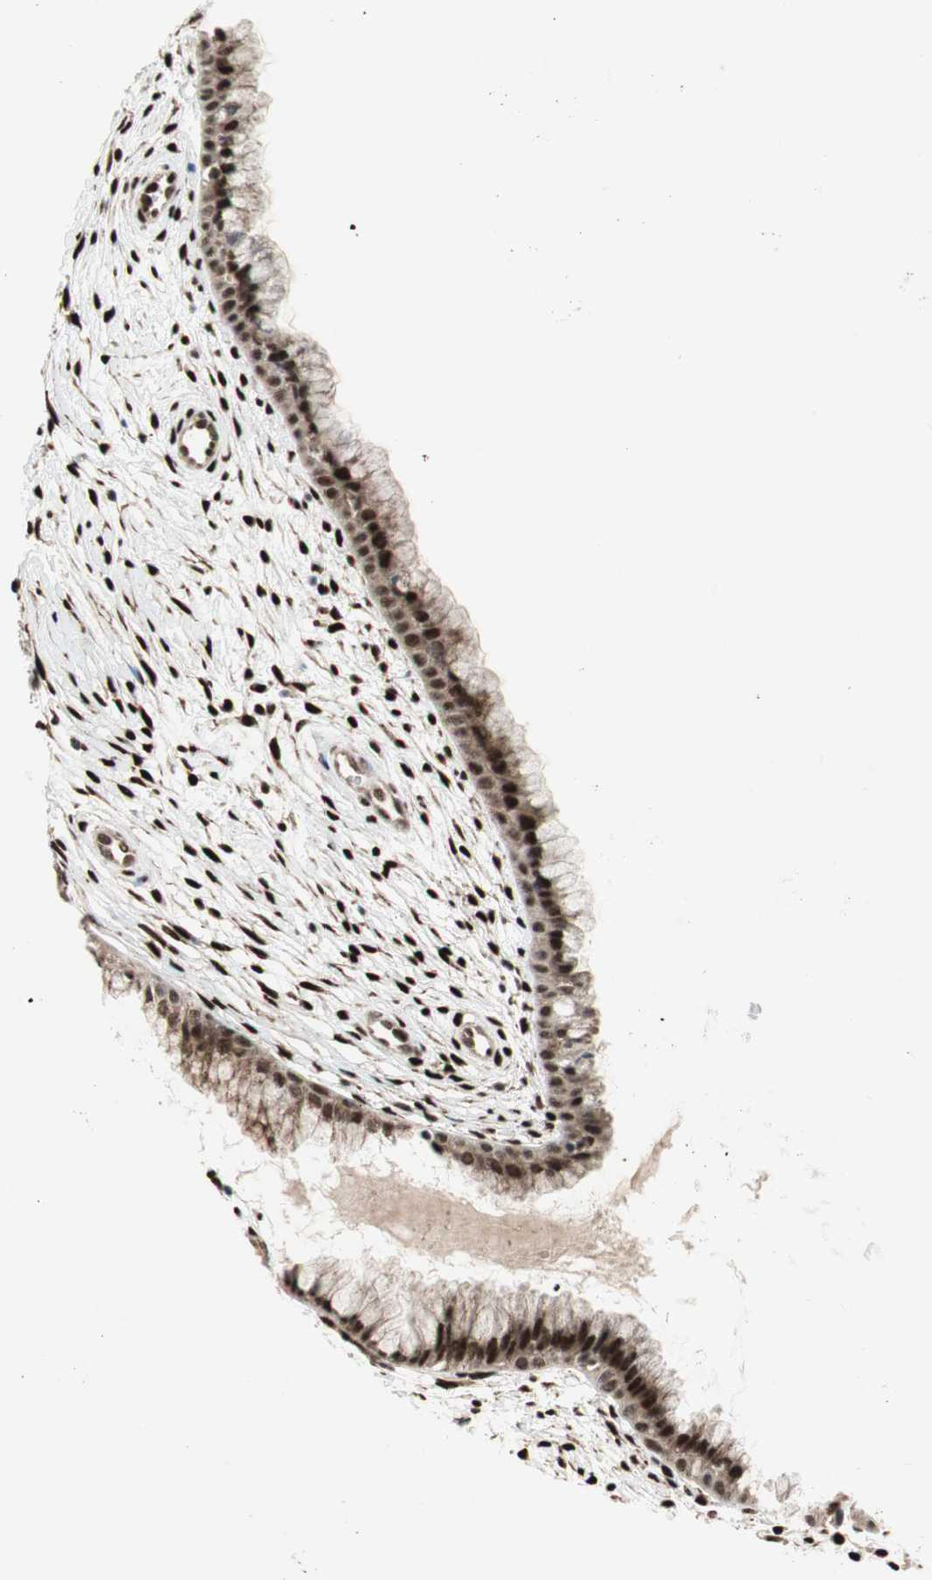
{"staining": {"intensity": "strong", "quantity": ">75%", "location": "nuclear"}, "tissue": "cervix", "cell_type": "Glandular cells", "image_type": "normal", "snomed": [{"axis": "morphology", "description": "Normal tissue, NOS"}, {"axis": "topography", "description": "Cervix"}], "caption": "A brown stain shows strong nuclear positivity of a protein in glandular cells of unremarkable human cervix. The protein is stained brown, and the nuclei are stained in blue (DAB IHC with brightfield microscopy, high magnification).", "gene": "TCF12", "patient": {"sex": "female", "age": 39}}